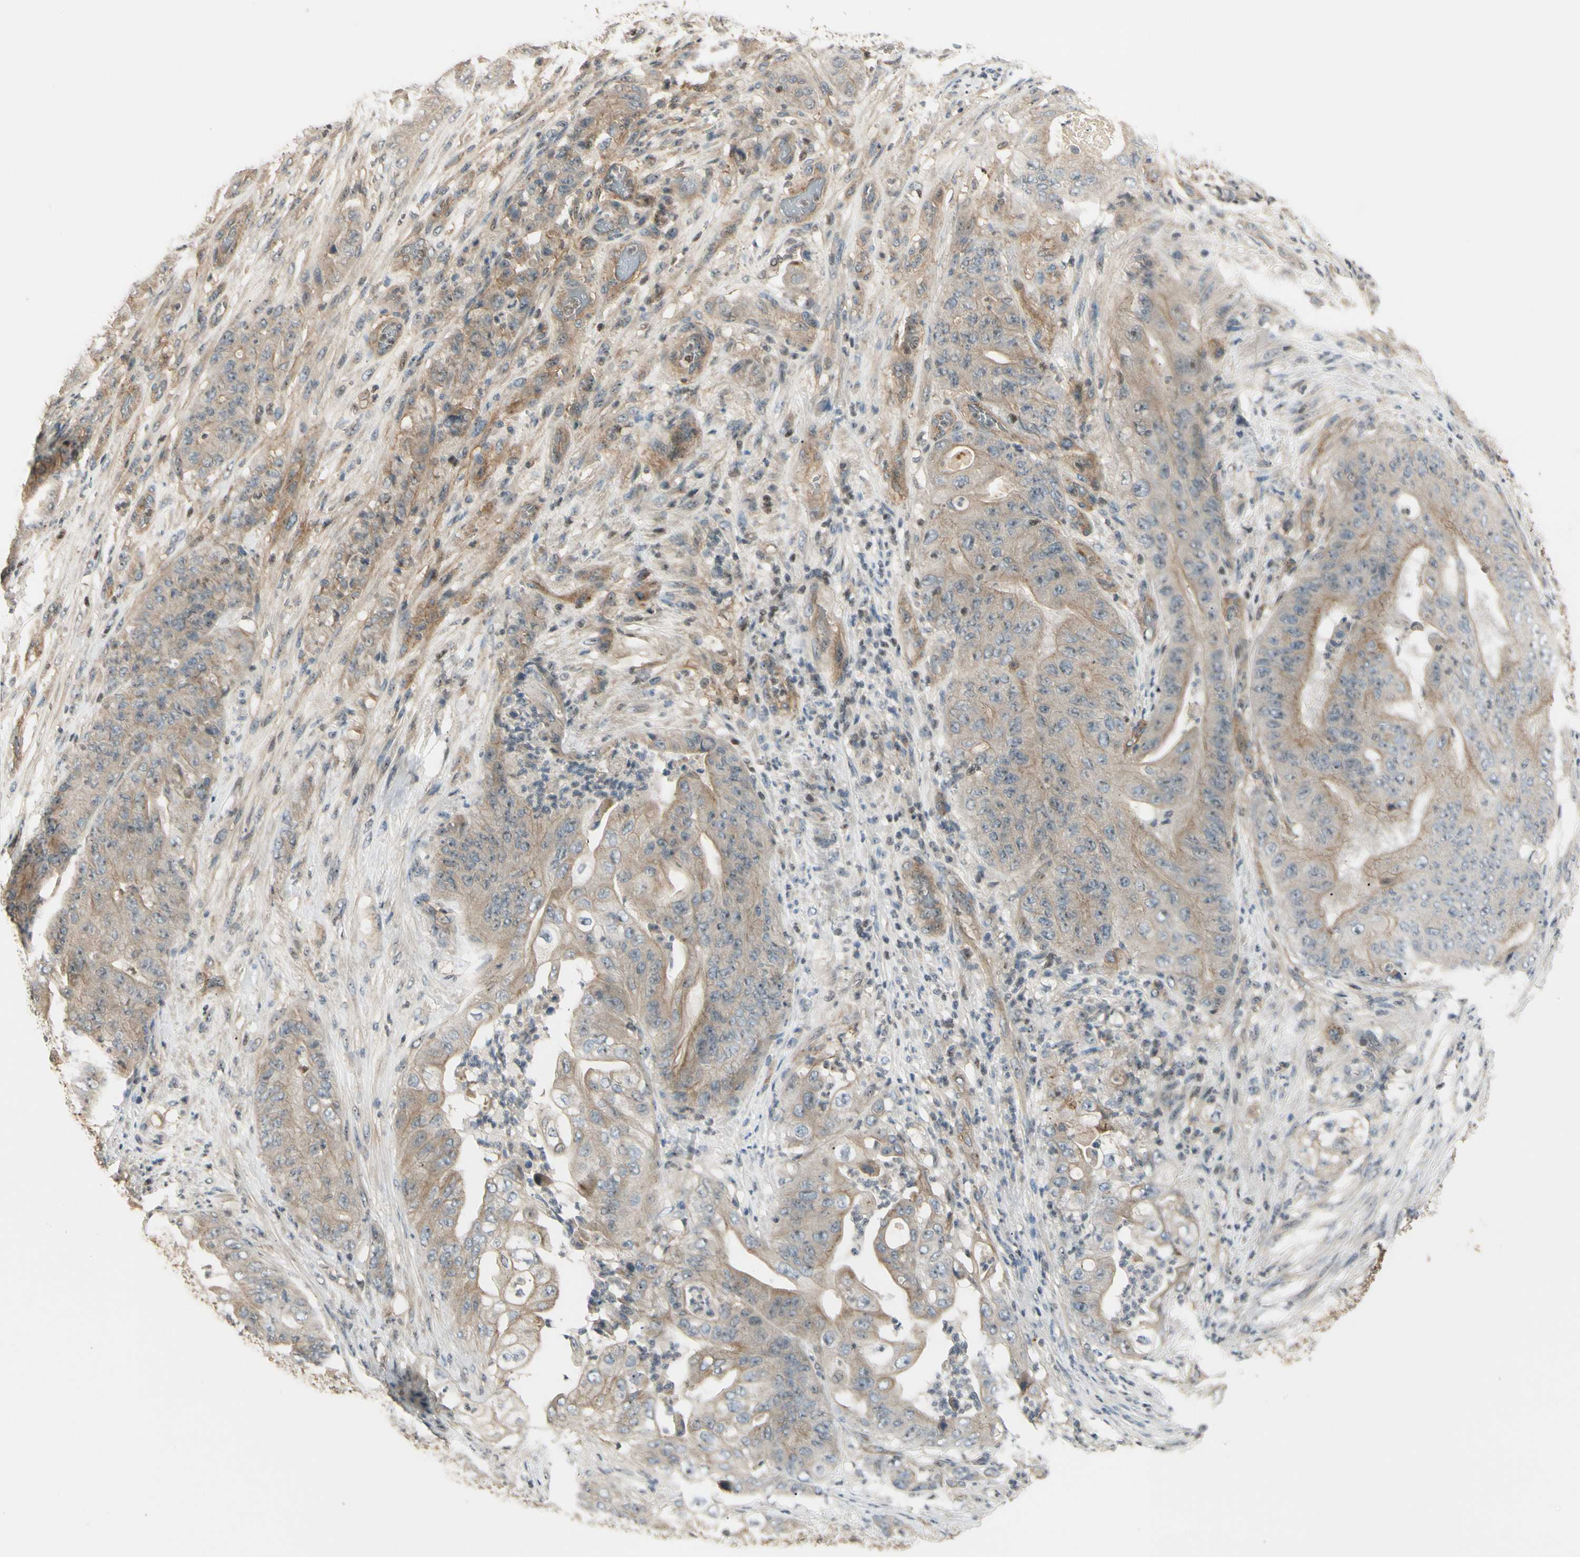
{"staining": {"intensity": "weak", "quantity": ">75%", "location": "cytoplasmic/membranous"}, "tissue": "stomach cancer", "cell_type": "Tumor cells", "image_type": "cancer", "snomed": [{"axis": "morphology", "description": "Adenocarcinoma, NOS"}, {"axis": "topography", "description": "Stomach"}], "caption": "An image of stomach cancer stained for a protein exhibits weak cytoplasmic/membranous brown staining in tumor cells.", "gene": "NFYA", "patient": {"sex": "female", "age": 73}}